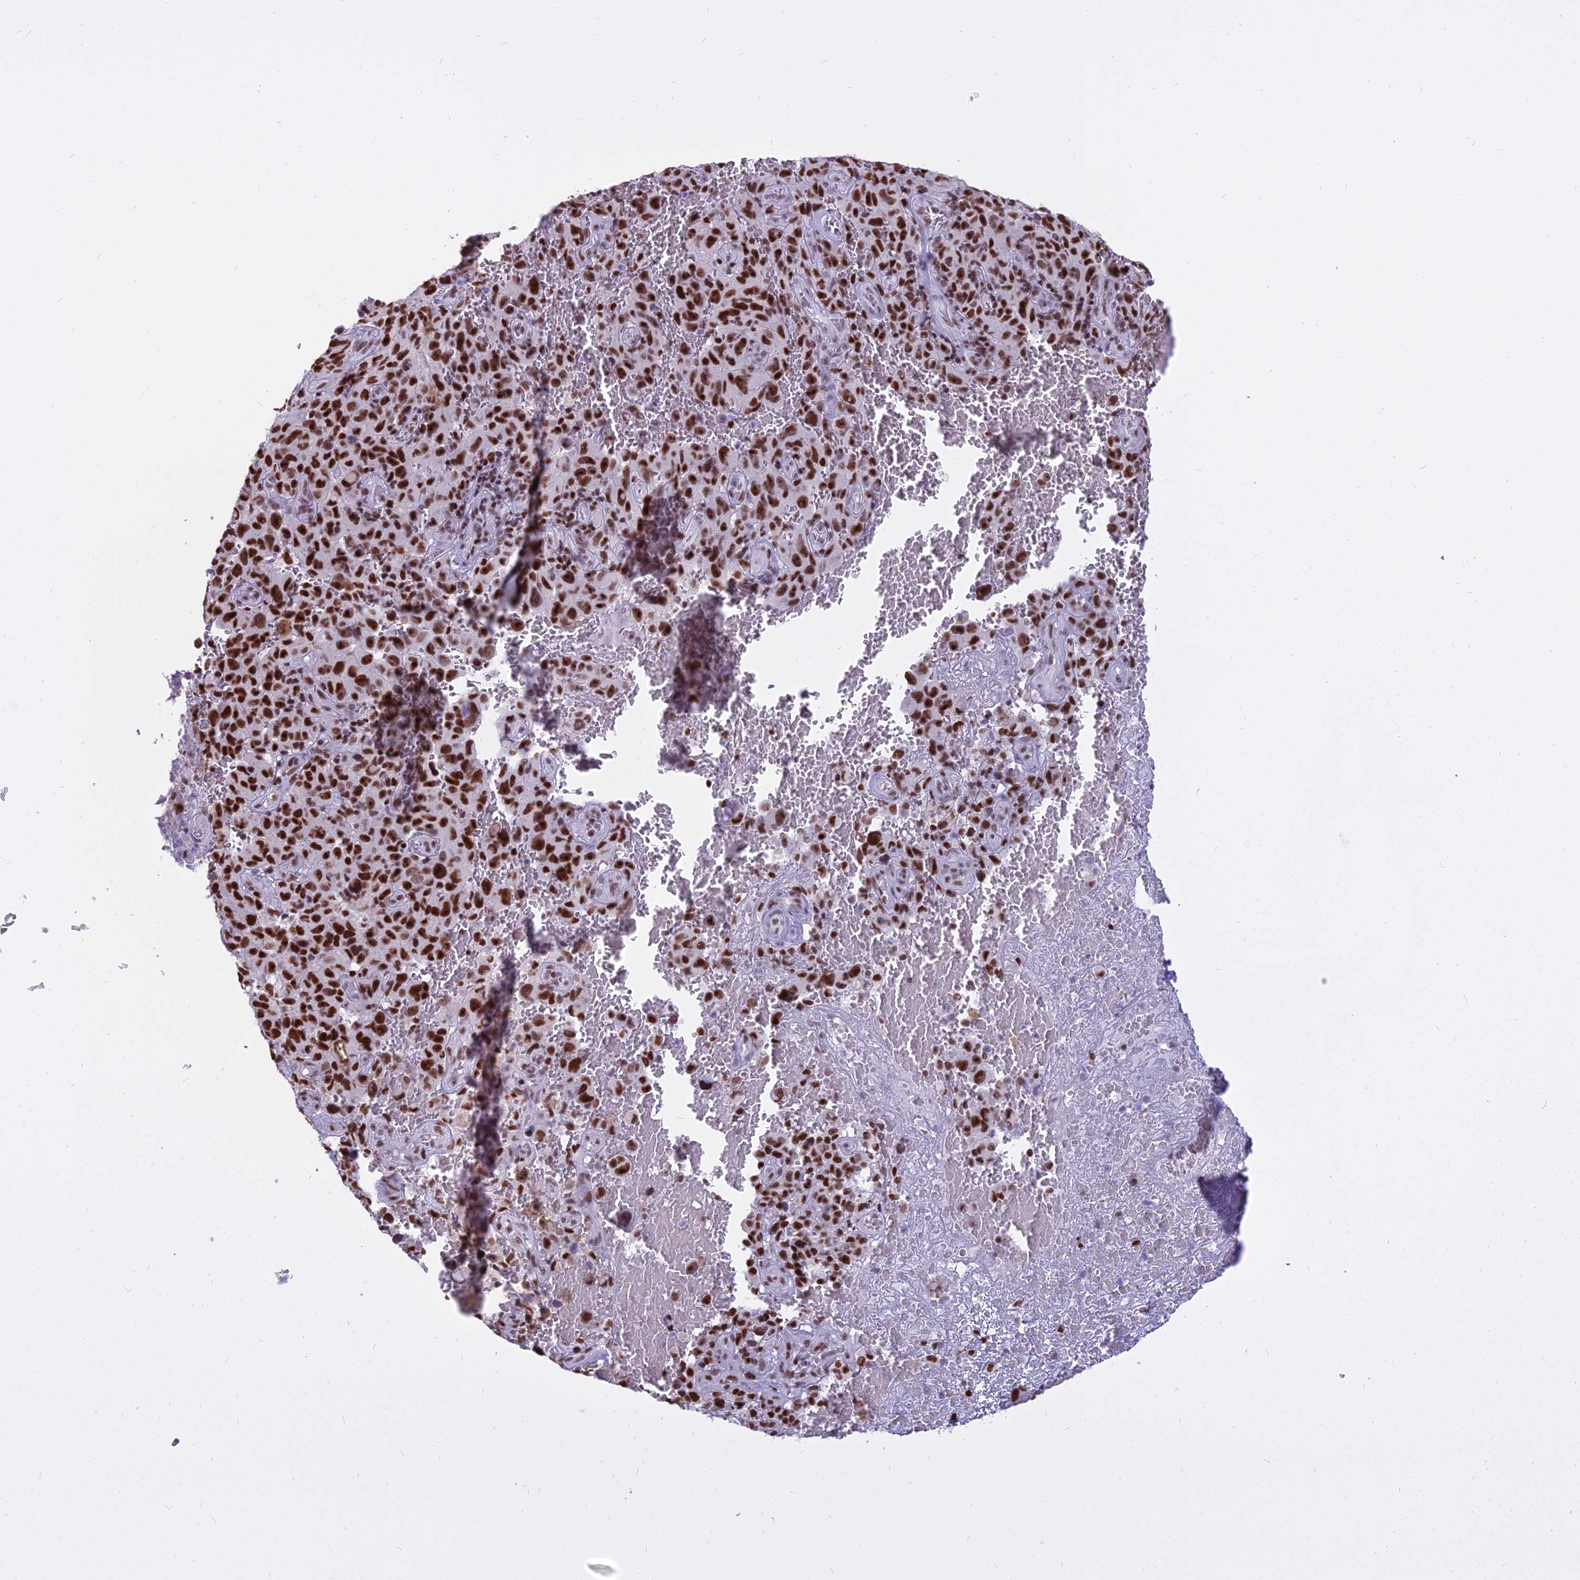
{"staining": {"intensity": "strong", "quantity": ">75%", "location": "nuclear"}, "tissue": "melanoma", "cell_type": "Tumor cells", "image_type": "cancer", "snomed": [{"axis": "morphology", "description": "Malignant melanoma, NOS"}, {"axis": "topography", "description": "Skin"}], "caption": "Malignant melanoma stained with DAB immunohistochemistry (IHC) demonstrates high levels of strong nuclear expression in approximately >75% of tumor cells. (Brightfield microscopy of DAB IHC at high magnification).", "gene": "PARP1", "patient": {"sex": "female", "age": 82}}